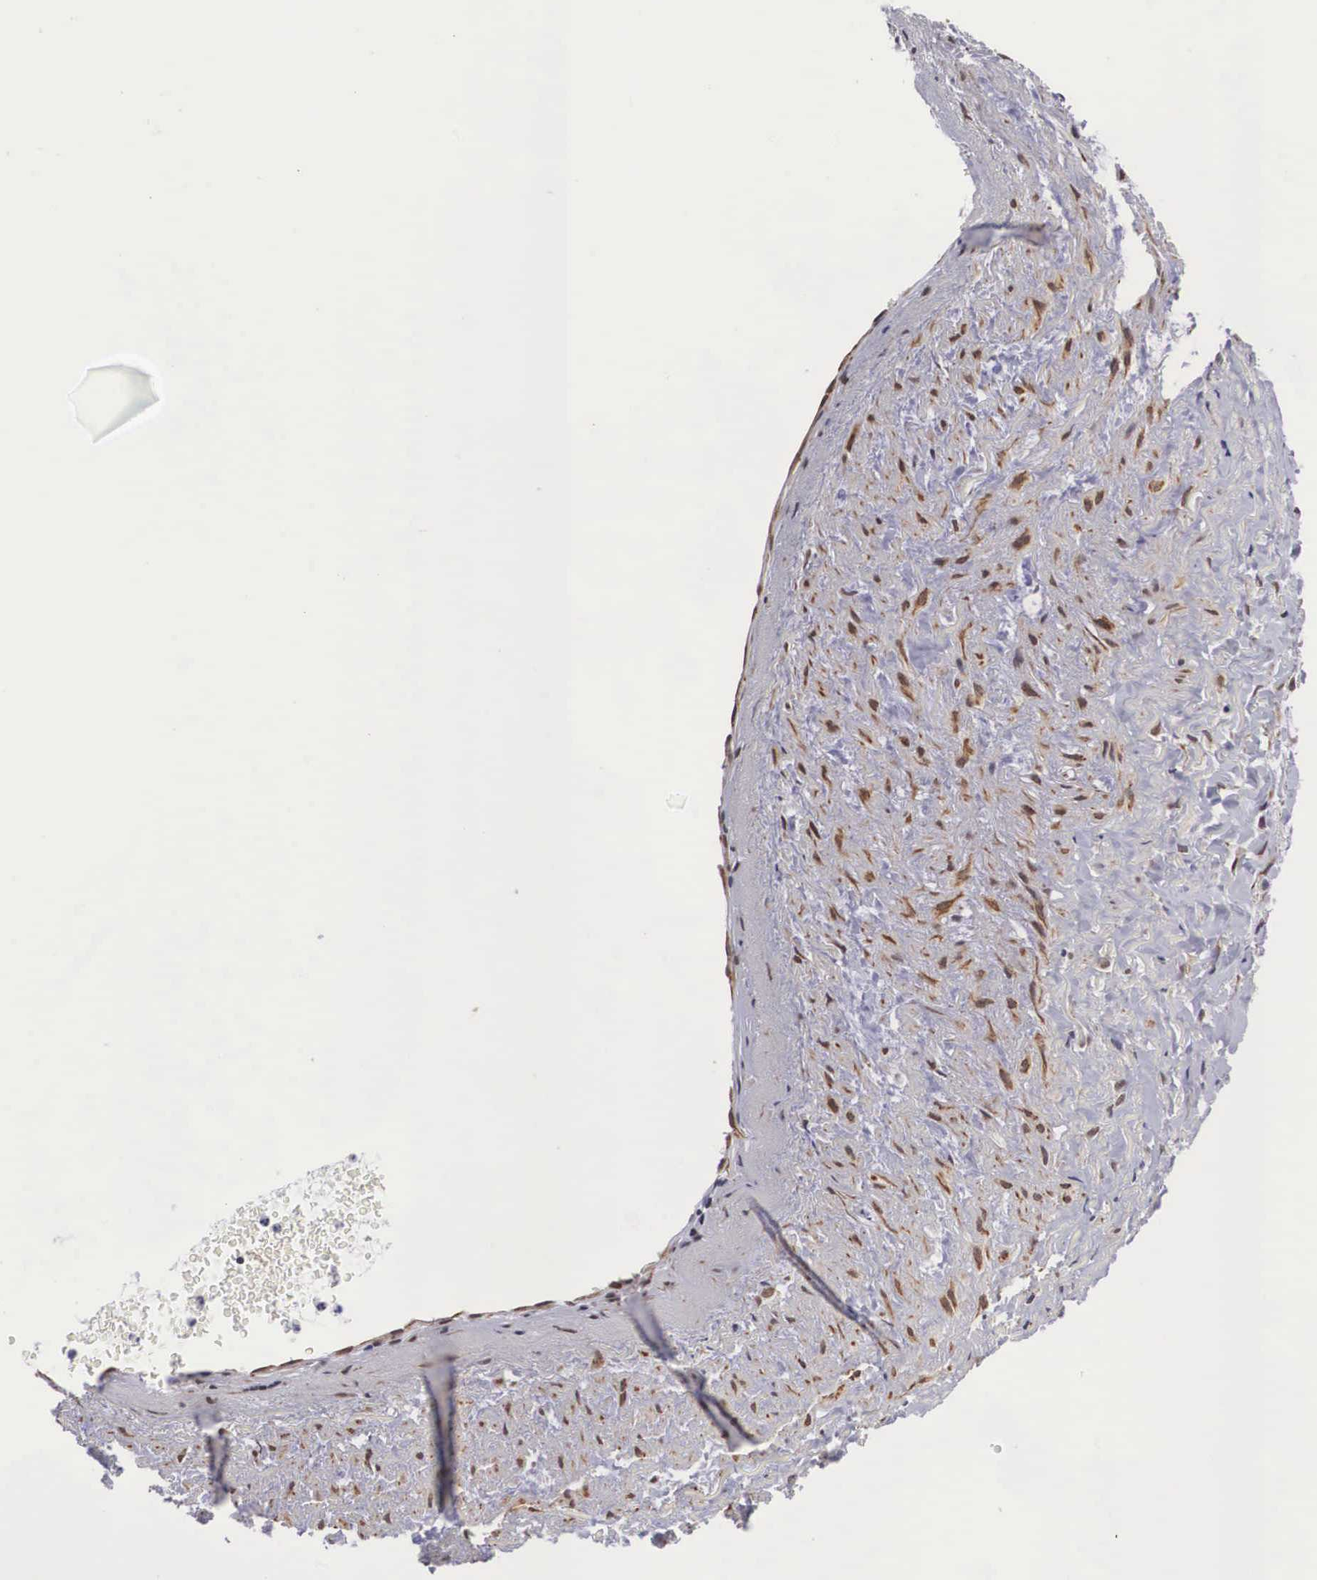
{"staining": {"intensity": "weak", "quantity": "25%-75%", "location": "nuclear"}, "tissue": "lung cancer", "cell_type": "Tumor cells", "image_type": "cancer", "snomed": [{"axis": "morphology", "description": "Adenocarcinoma, NOS"}, {"axis": "topography", "description": "Lung"}], "caption": "Protein expression by immunohistochemistry (IHC) demonstrates weak nuclear positivity in approximately 25%-75% of tumor cells in lung cancer.", "gene": "MORC2", "patient": {"sex": "male", "age": 48}}